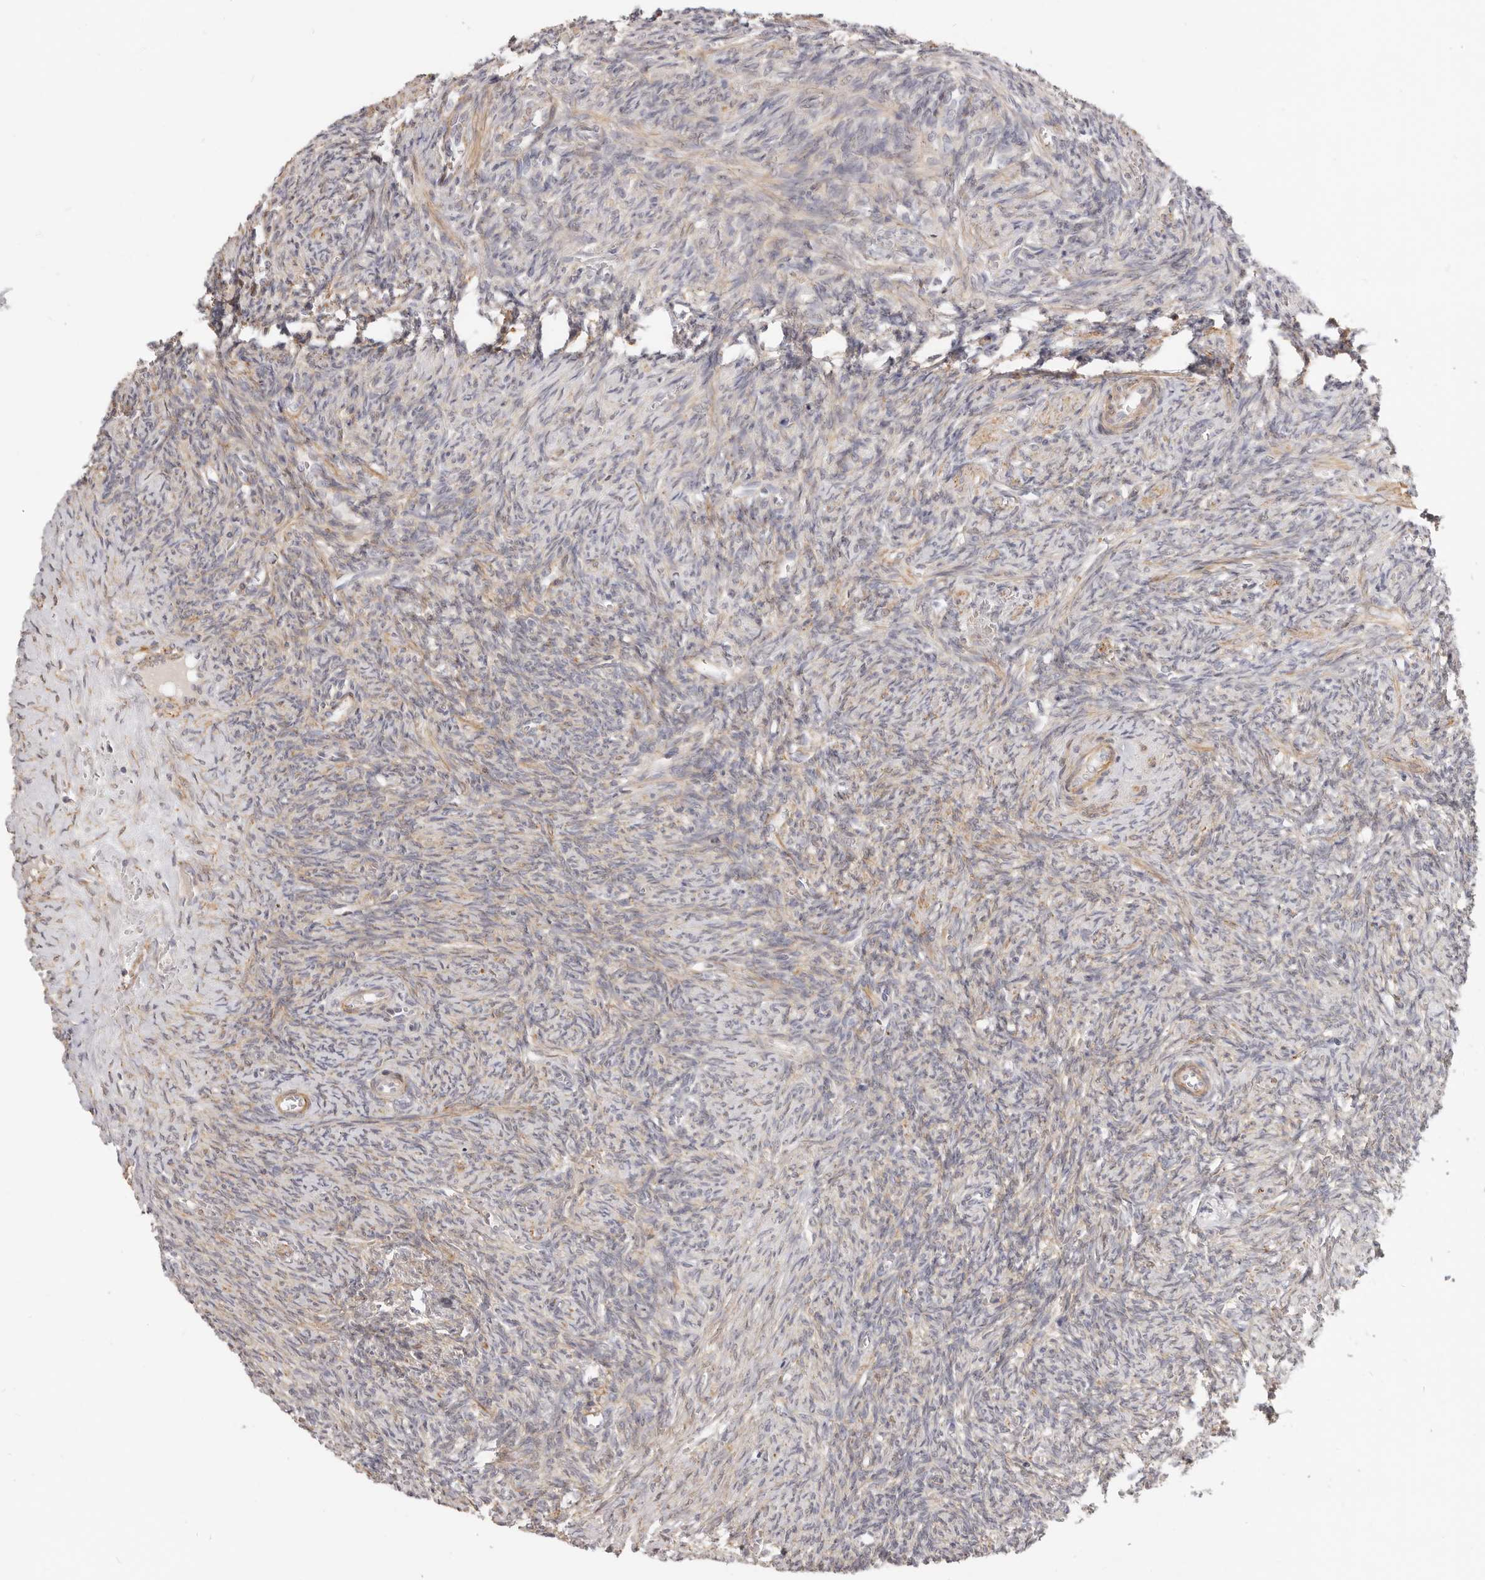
{"staining": {"intensity": "weak", "quantity": ">75%", "location": "cytoplasmic/membranous"}, "tissue": "ovary", "cell_type": "Ovarian stroma cells", "image_type": "normal", "snomed": [{"axis": "morphology", "description": "Normal tissue, NOS"}, {"axis": "topography", "description": "Ovary"}], "caption": "This is a photomicrograph of immunohistochemistry staining of unremarkable ovary, which shows weak expression in the cytoplasmic/membranous of ovarian stroma cells.", "gene": "RABAC1", "patient": {"sex": "female", "age": 41}}